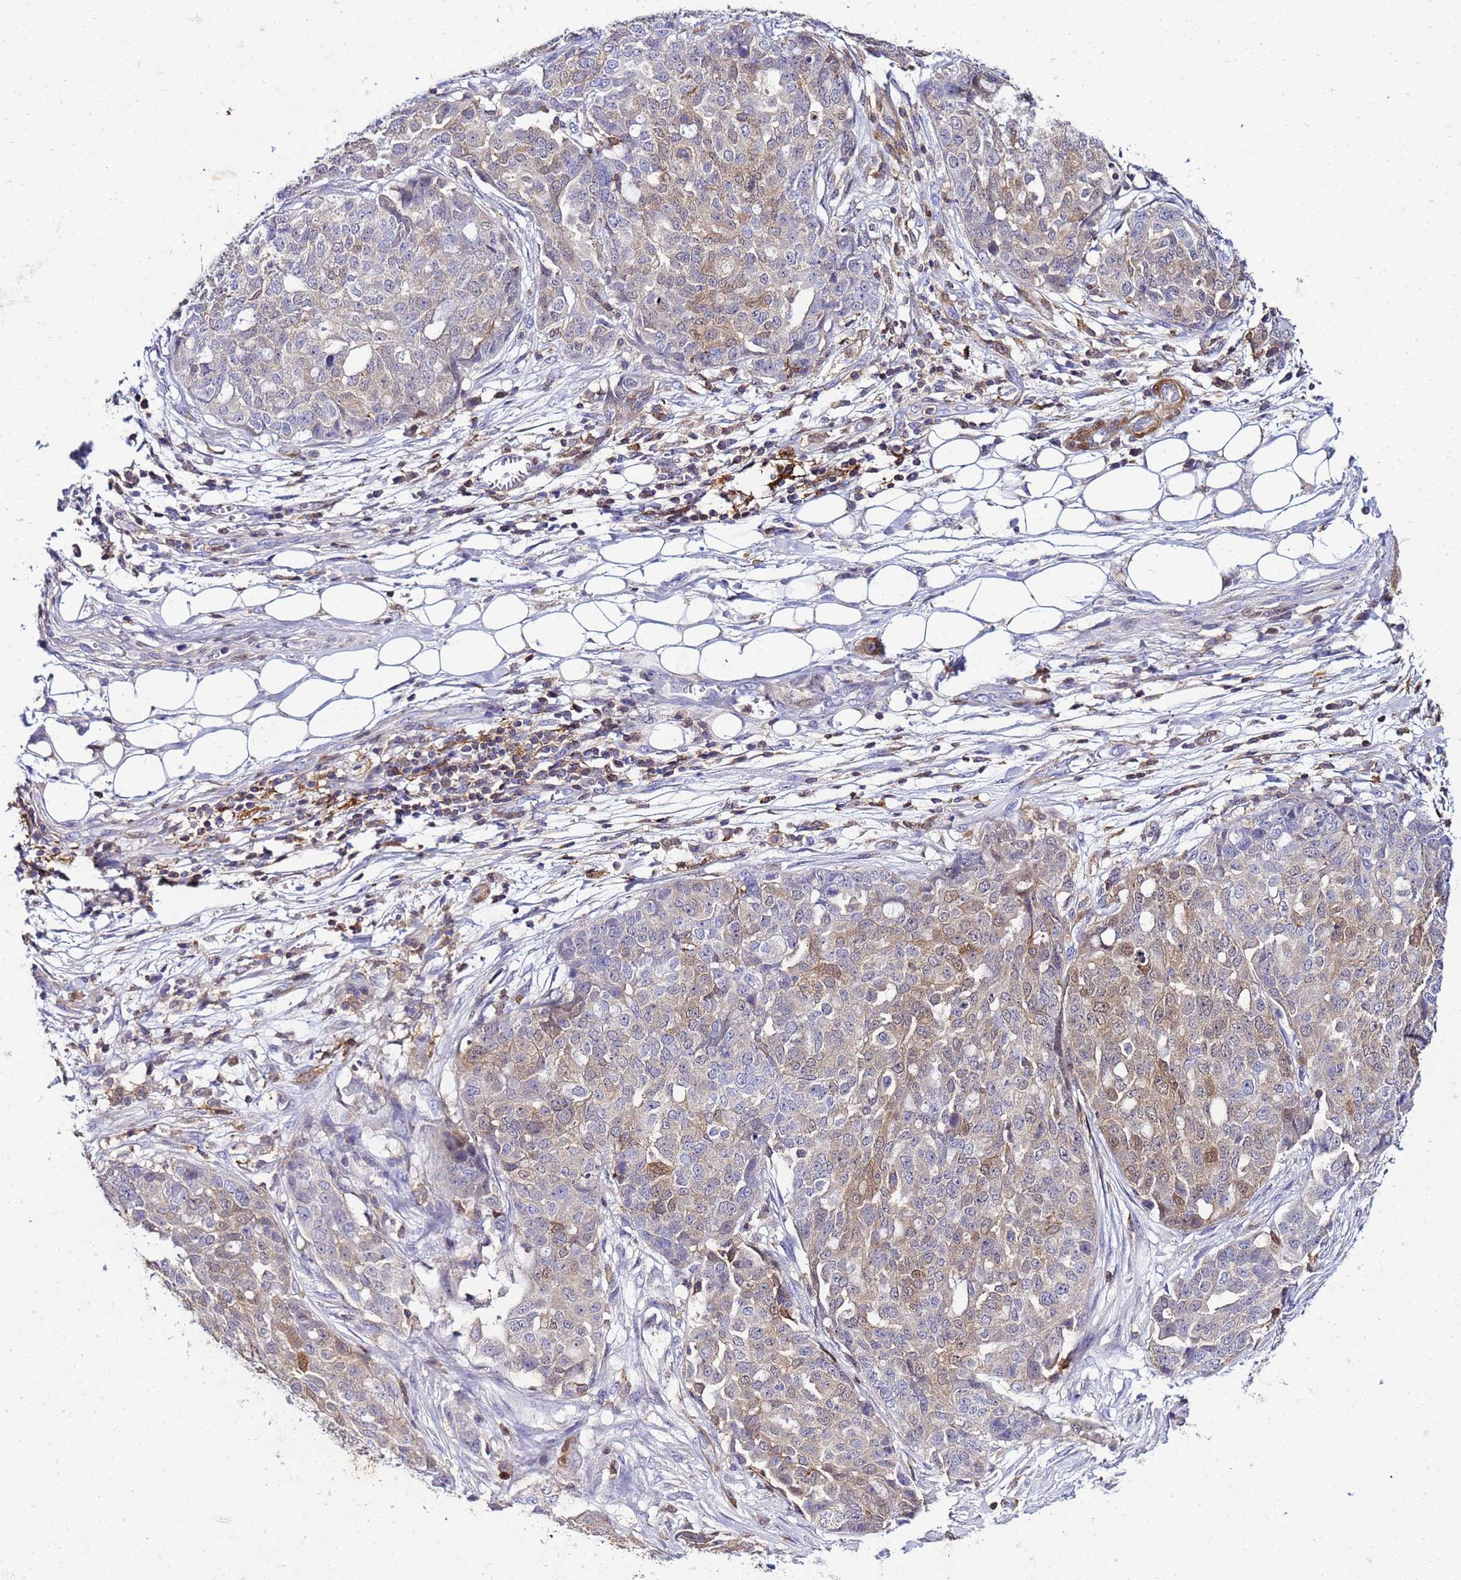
{"staining": {"intensity": "moderate", "quantity": "25%-75%", "location": "cytoplasmic/membranous,nuclear"}, "tissue": "ovarian cancer", "cell_type": "Tumor cells", "image_type": "cancer", "snomed": [{"axis": "morphology", "description": "Cystadenocarcinoma, serous, NOS"}, {"axis": "topography", "description": "Soft tissue"}, {"axis": "topography", "description": "Ovary"}], "caption": "Immunohistochemistry (DAB) staining of human serous cystadenocarcinoma (ovarian) displays moderate cytoplasmic/membranous and nuclear protein staining in approximately 25%-75% of tumor cells.", "gene": "DBNDD2", "patient": {"sex": "female", "age": 57}}